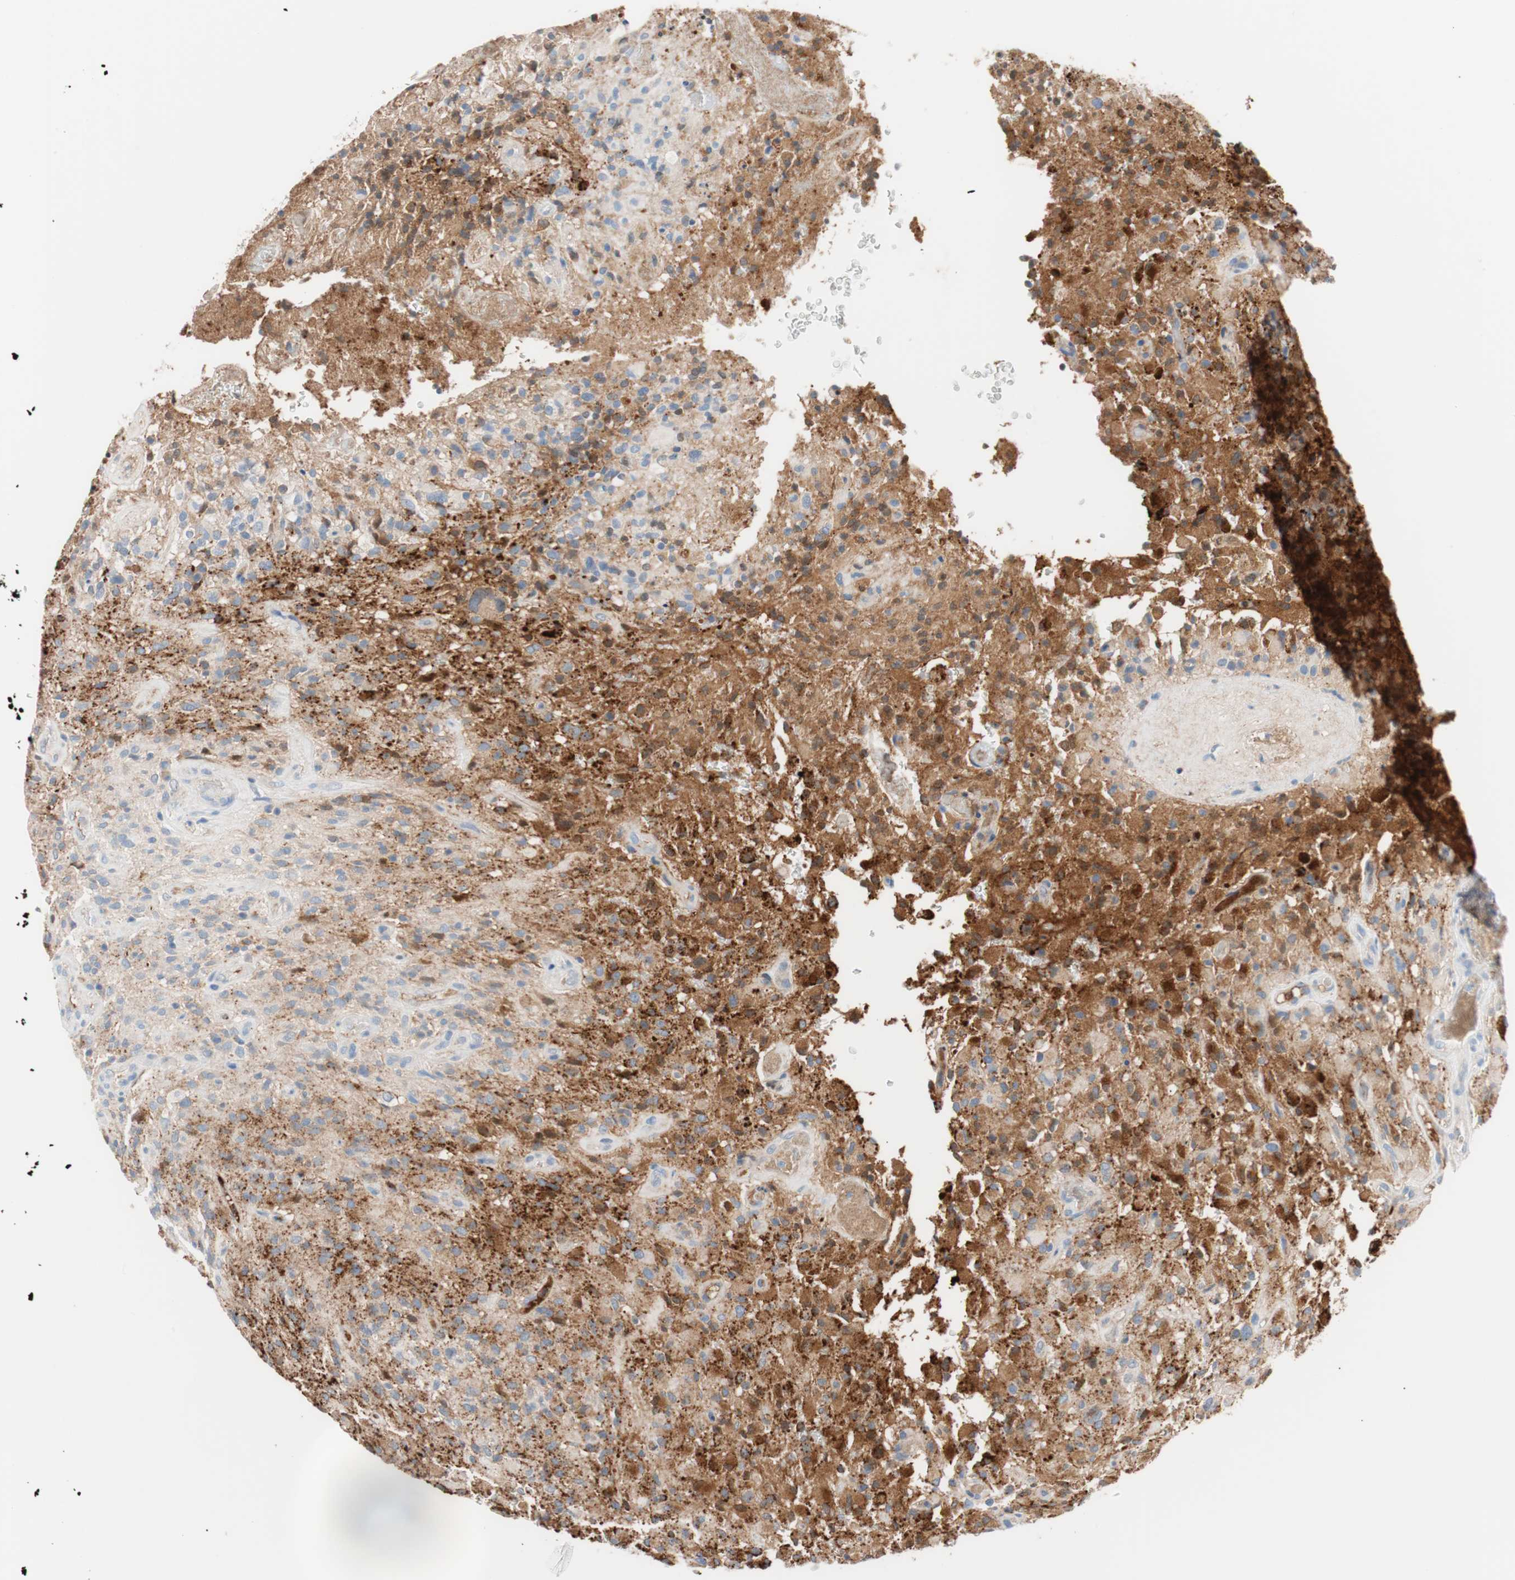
{"staining": {"intensity": "weak", "quantity": ">75%", "location": "cytoplasmic/membranous"}, "tissue": "glioma", "cell_type": "Tumor cells", "image_type": "cancer", "snomed": [{"axis": "morphology", "description": "Glioma, malignant, High grade"}, {"axis": "topography", "description": "Brain"}], "caption": "A brown stain highlights weak cytoplasmic/membranous expression of a protein in malignant high-grade glioma tumor cells.", "gene": "RBP4", "patient": {"sex": "male", "age": 71}}